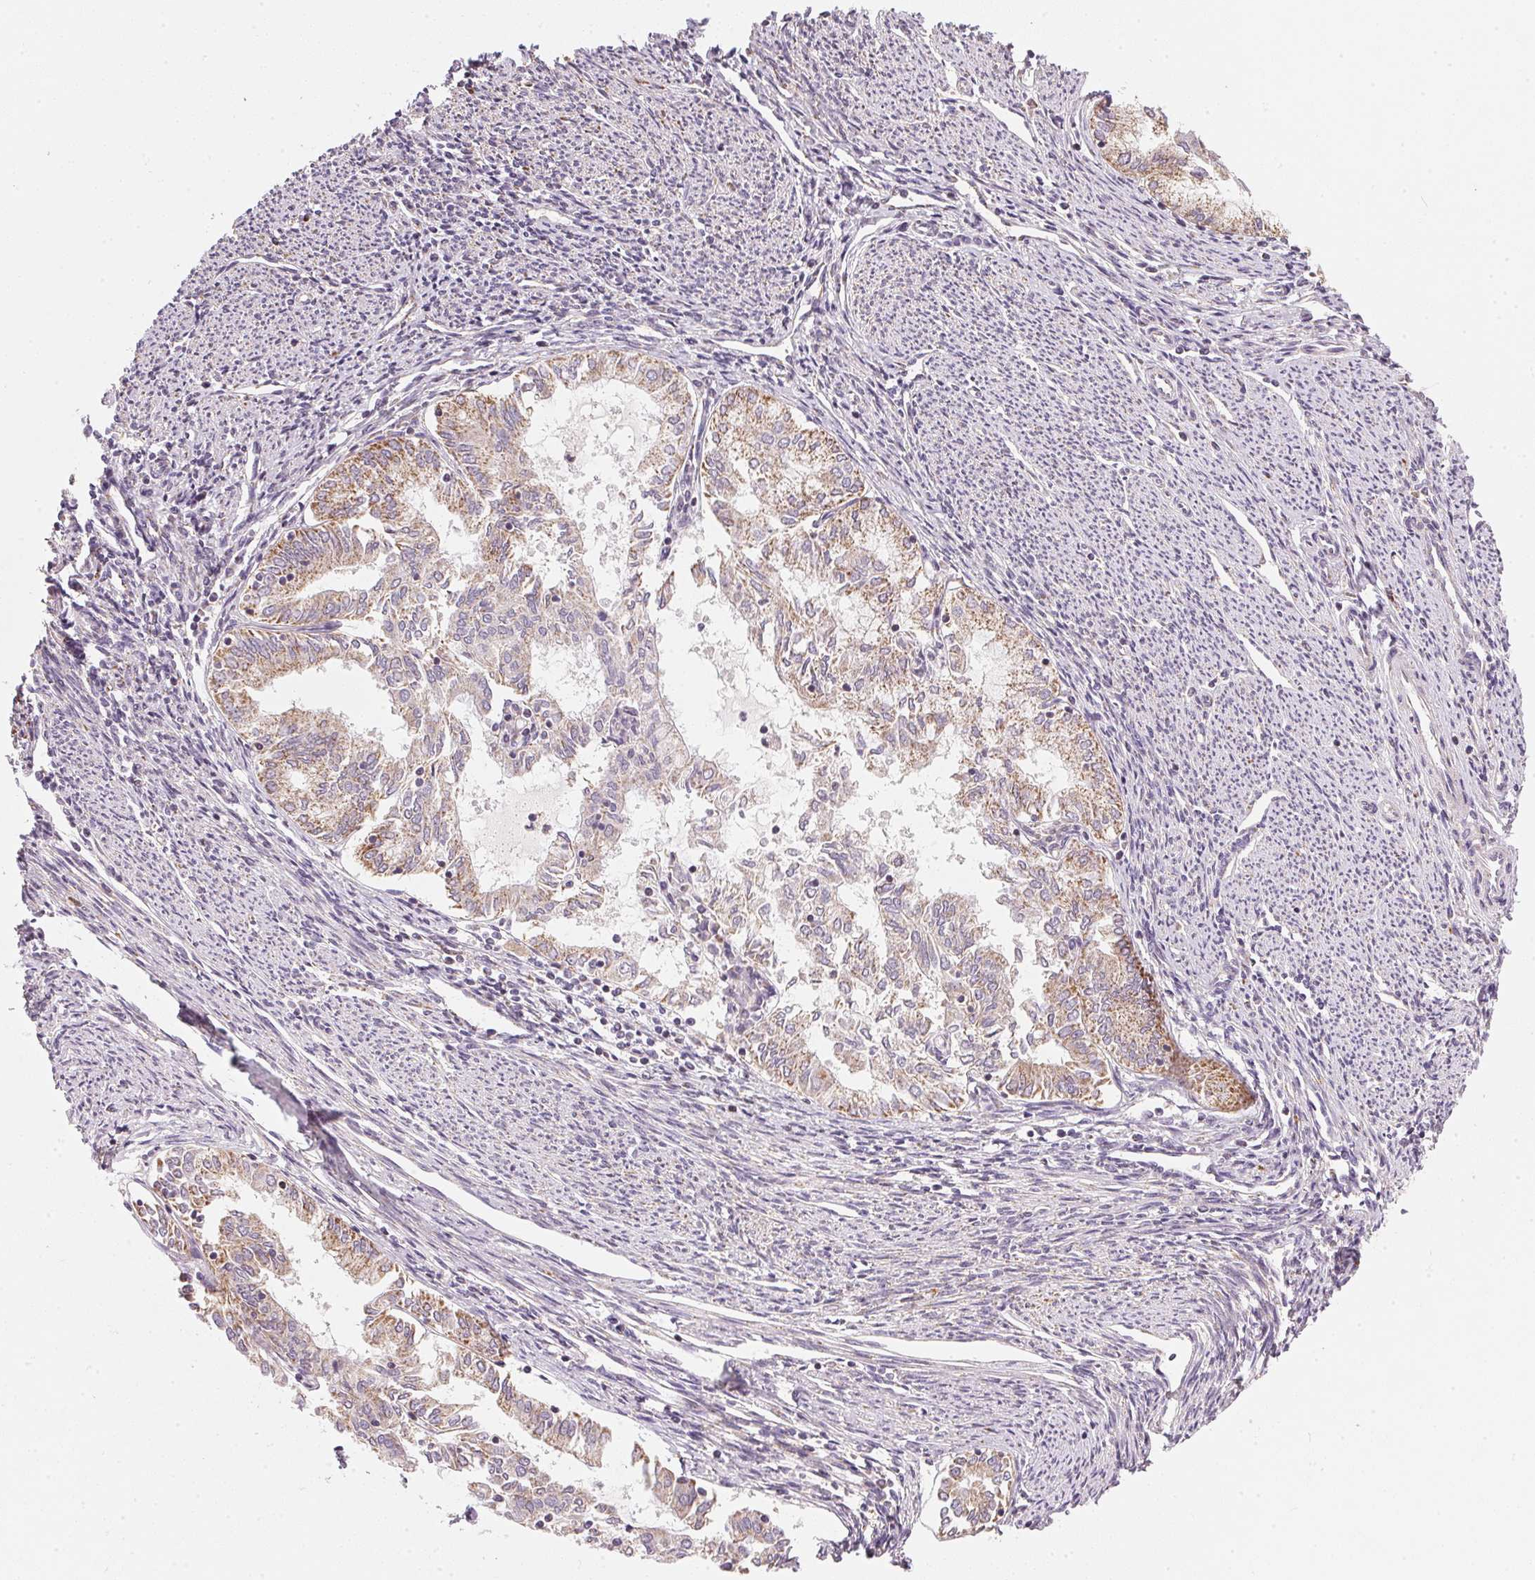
{"staining": {"intensity": "moderate", "quantity": ">75%", "location": "cytoplasmic/membranous"}, "tissue": "endometrial cancer", "cell_type": "Tumor cells", "image_type": "cancer", "snomed": [{"axis": "morphology", "description": "Adenocarcinoma, NOS"}, {"axis": "topography", "description": "Endometrium"}], "caption": "This image displays immunohistochemistry (IHC) staining of human endometrial cancer, with medium moderate cytoplasmic/membranous expression in about >75% of tumor cells.", "gene": "COQ7", "patient": {"sex": "female", "age": 79}}